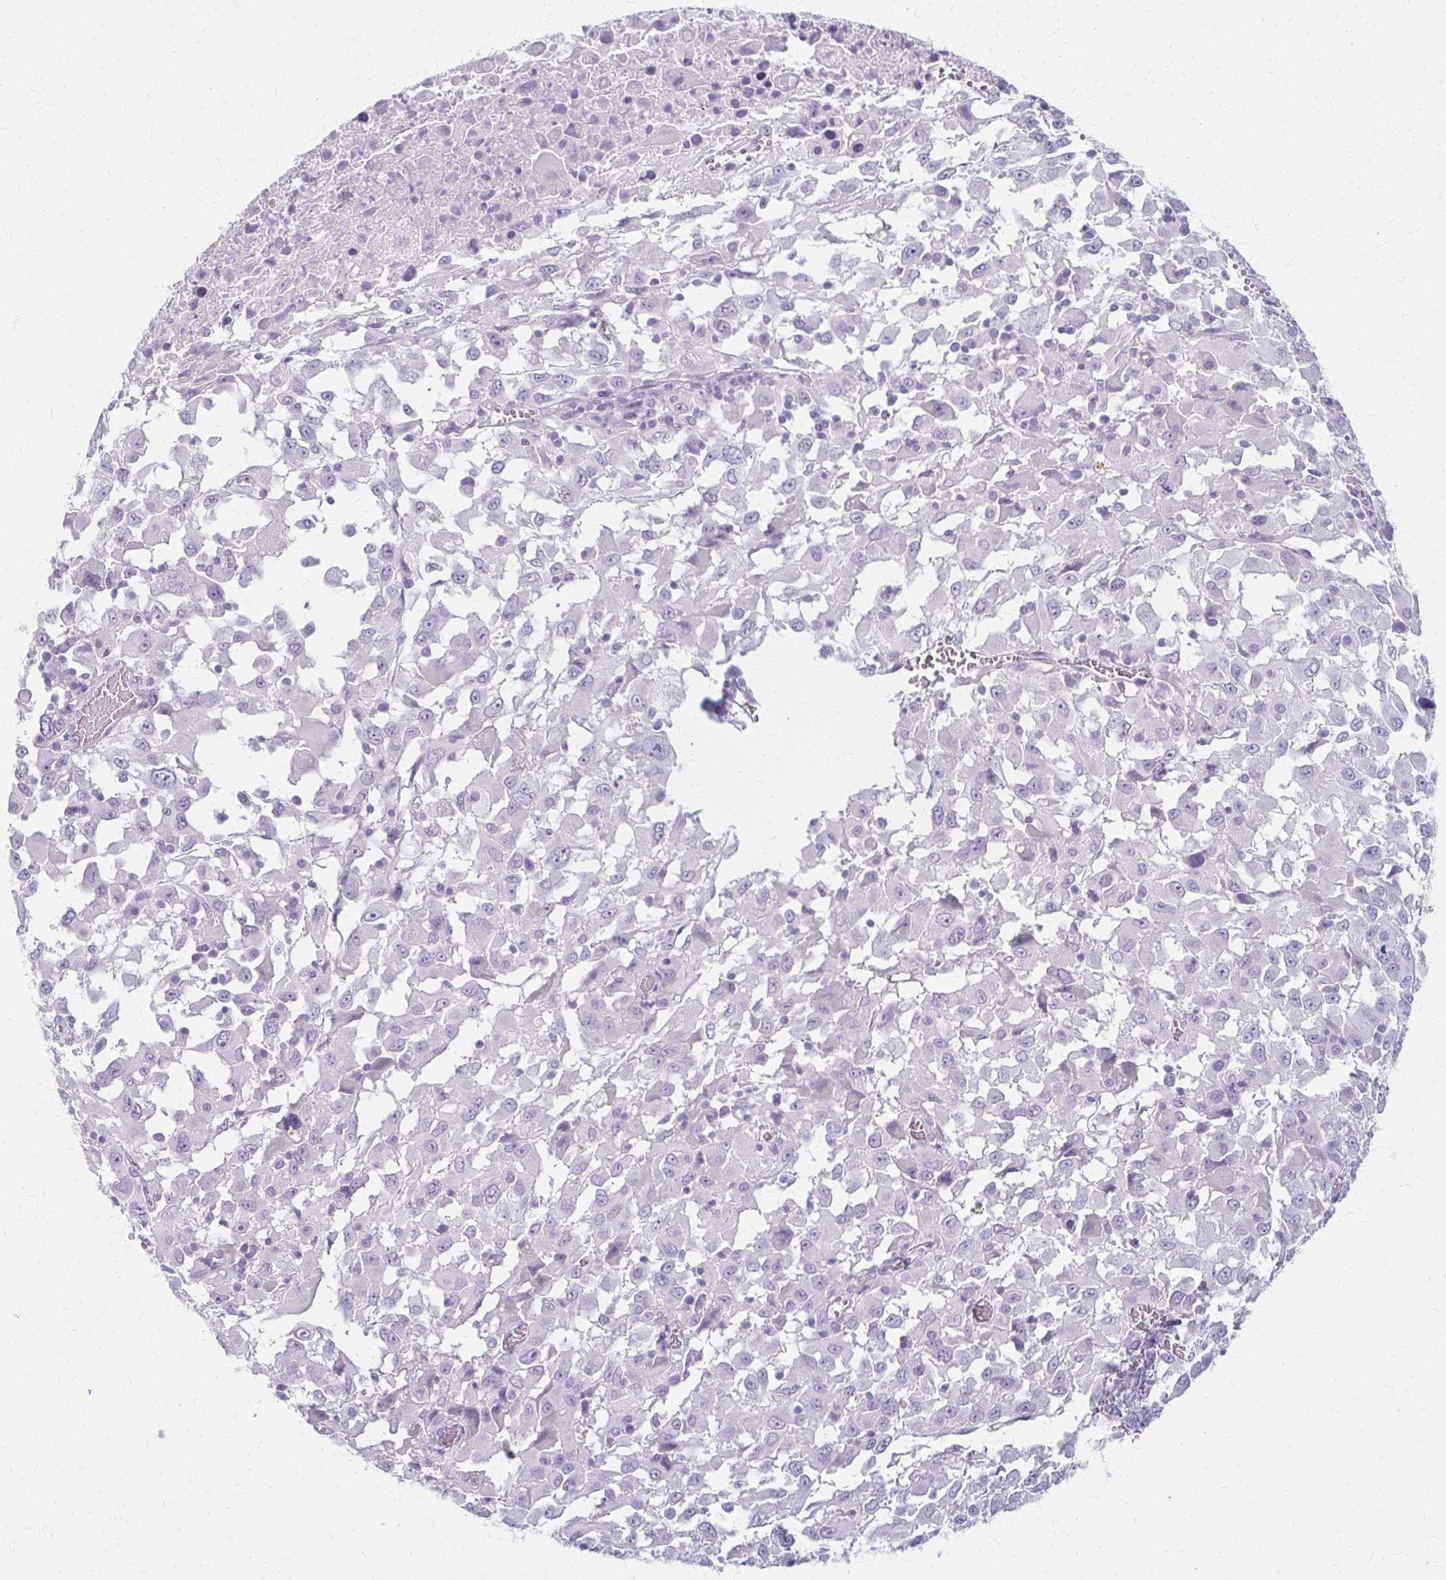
{"staining": {"intensity": "negative", "quantity": "none", "location": "none"}, "tissue": "melanoma", "cell_type": "Tumor cells", "image_type": "cancer", "snomed": [{"axis": "morphology", "description": "Malignant melanoma, Metastatic site"}, {"axis": "topography", "description": "Soft tissue"}], "caption": "A high-resolution image shows immunohistochemistry staining of malignant melanoma (metastatic site), which demonstrates no significant staining in tumor cells. (Immunohistochemistry, brightfield microscopy, high magnification).", "gene": "ACP5", "patient": {"sex": "male", "age": 50}}